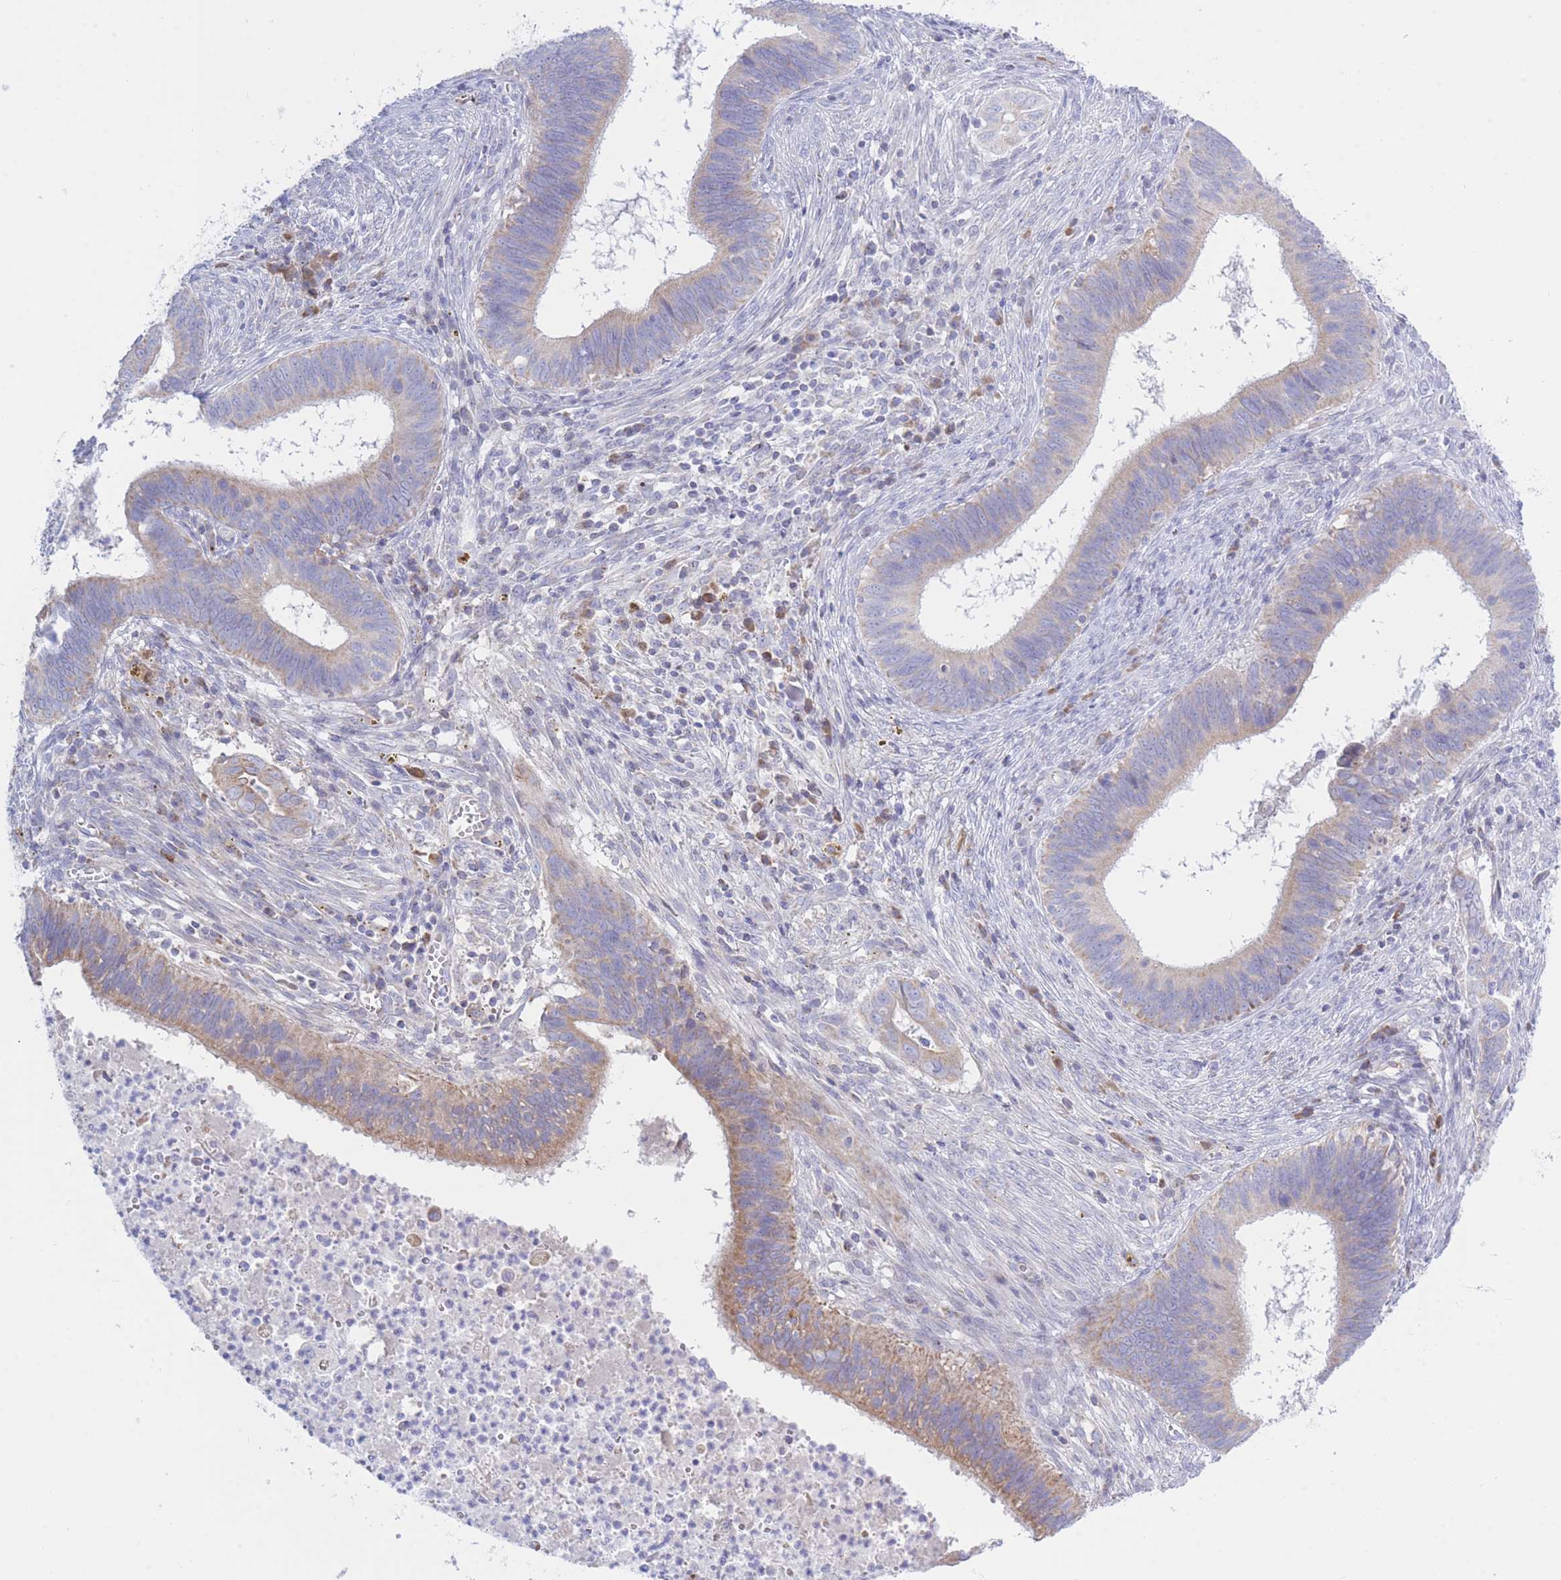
{"staining": {"intensity": "moderate", "quantity": "<25%", "location": "cytoplasmic/membranous"}, "tissue": "cervical cancer", "cell_type": "Tumor cells", "image_type": "cancer", "snomed": [{"axis": "morphology", "description": "Adenocarcinoma, NOS"}, {"axis": "topography", "description": "Cervix"}], "caption": "A photomicrograph showing moderate cytoplasmic/membranous positivity in about <25% of tumor cells in cervical cancer (adenocarcinoma), as visualized by brown immunohistochemical staining.", "gene": "NANP", "patient": {"sex": "female", "age": 42}}